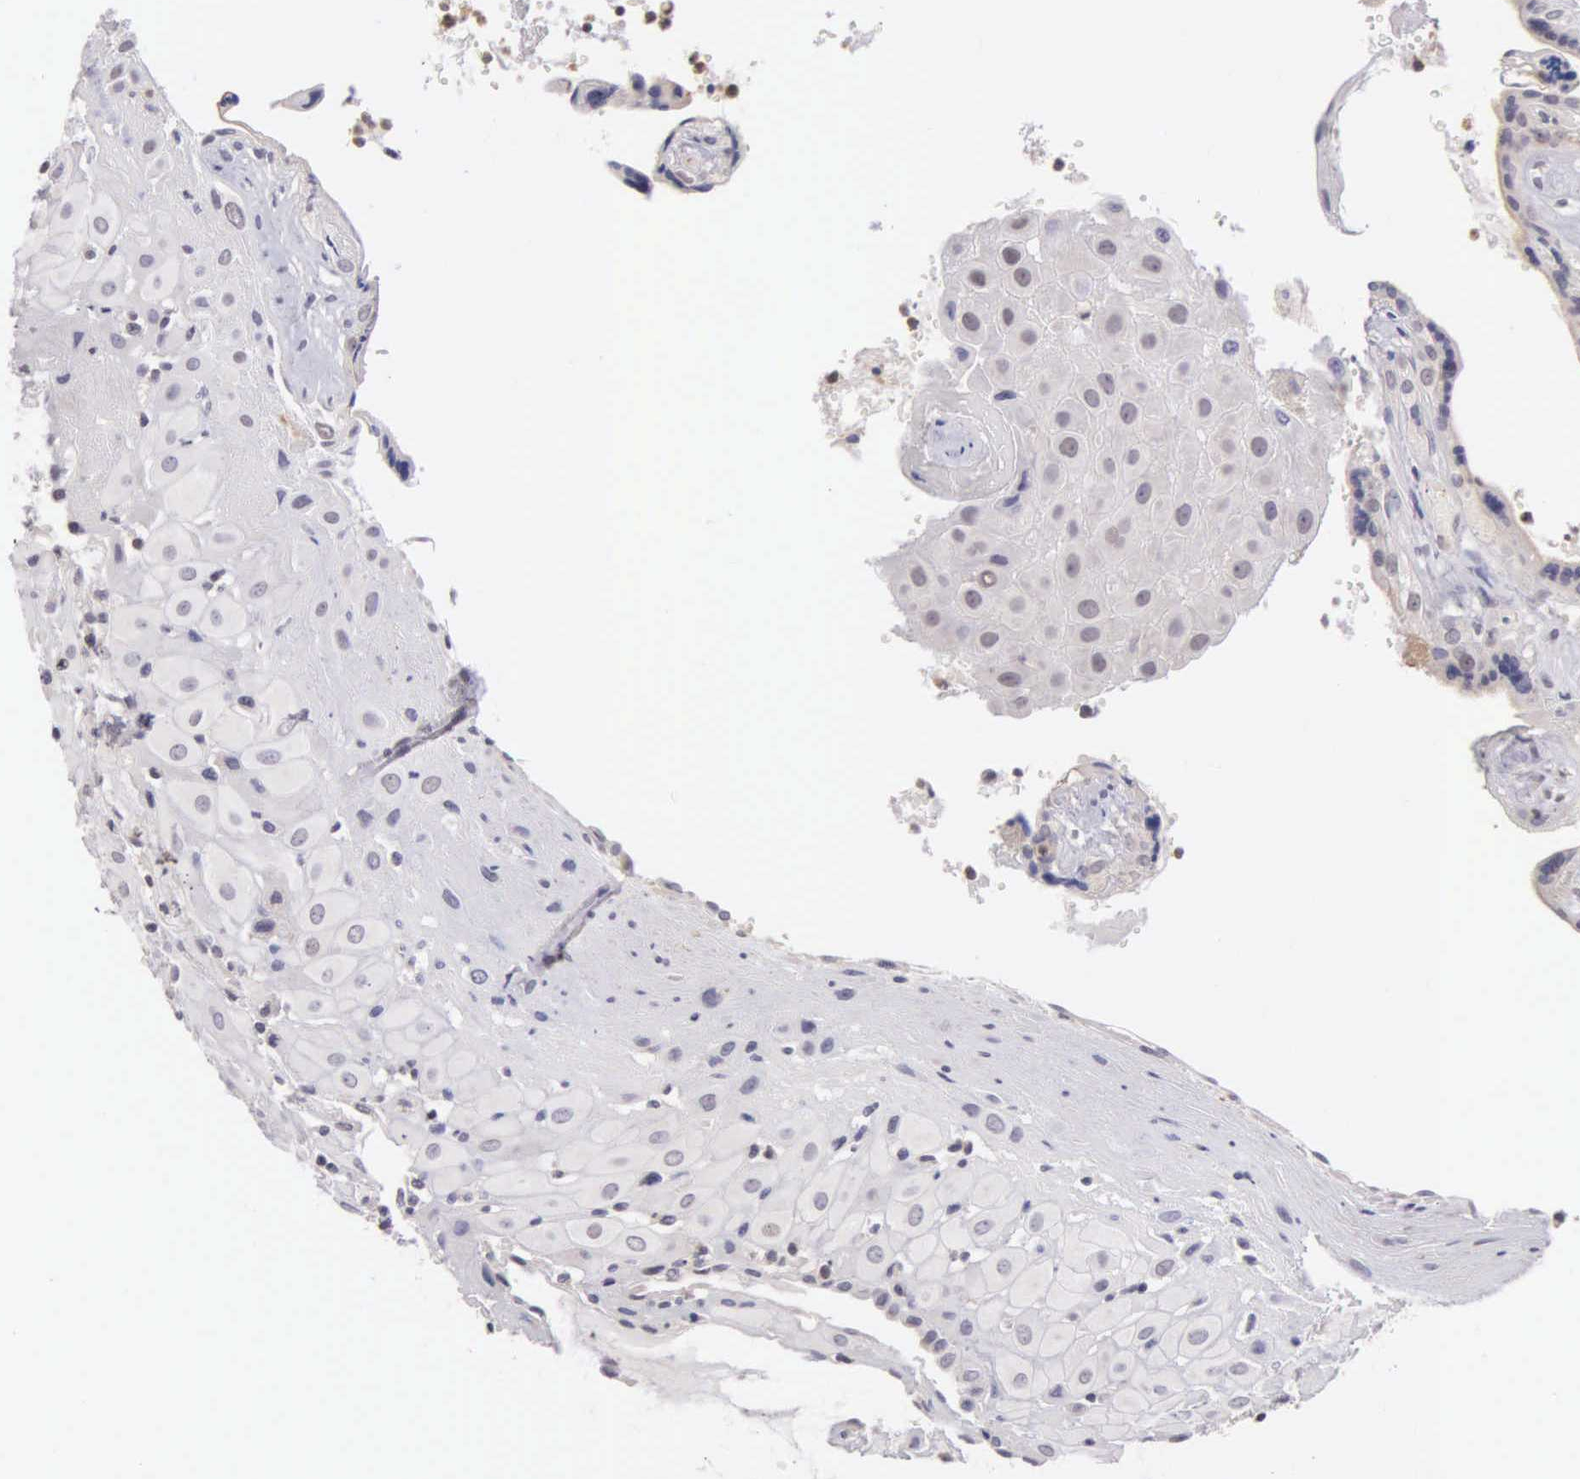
{"staining": {"intensity": "negative", "quantity": "none", "location": "none"}, "tissue": "placenta", "cell_type": "Decidual cells", "image_type": "normal", "snomed": [{"axis": "morphology", "description": "Normal tissue, NOS"}, {"axis": "topography", "description": "Placenta"}], "caption": "Protein analysis of unremarkable placenta exhibits no significant expression in decidual cells. The staining is performed using DAB brown chromogen with nuclei counter-stained in using hematoxylin.", "gene": "BRD1", "patient": {"sex": "female", "age": 24}}